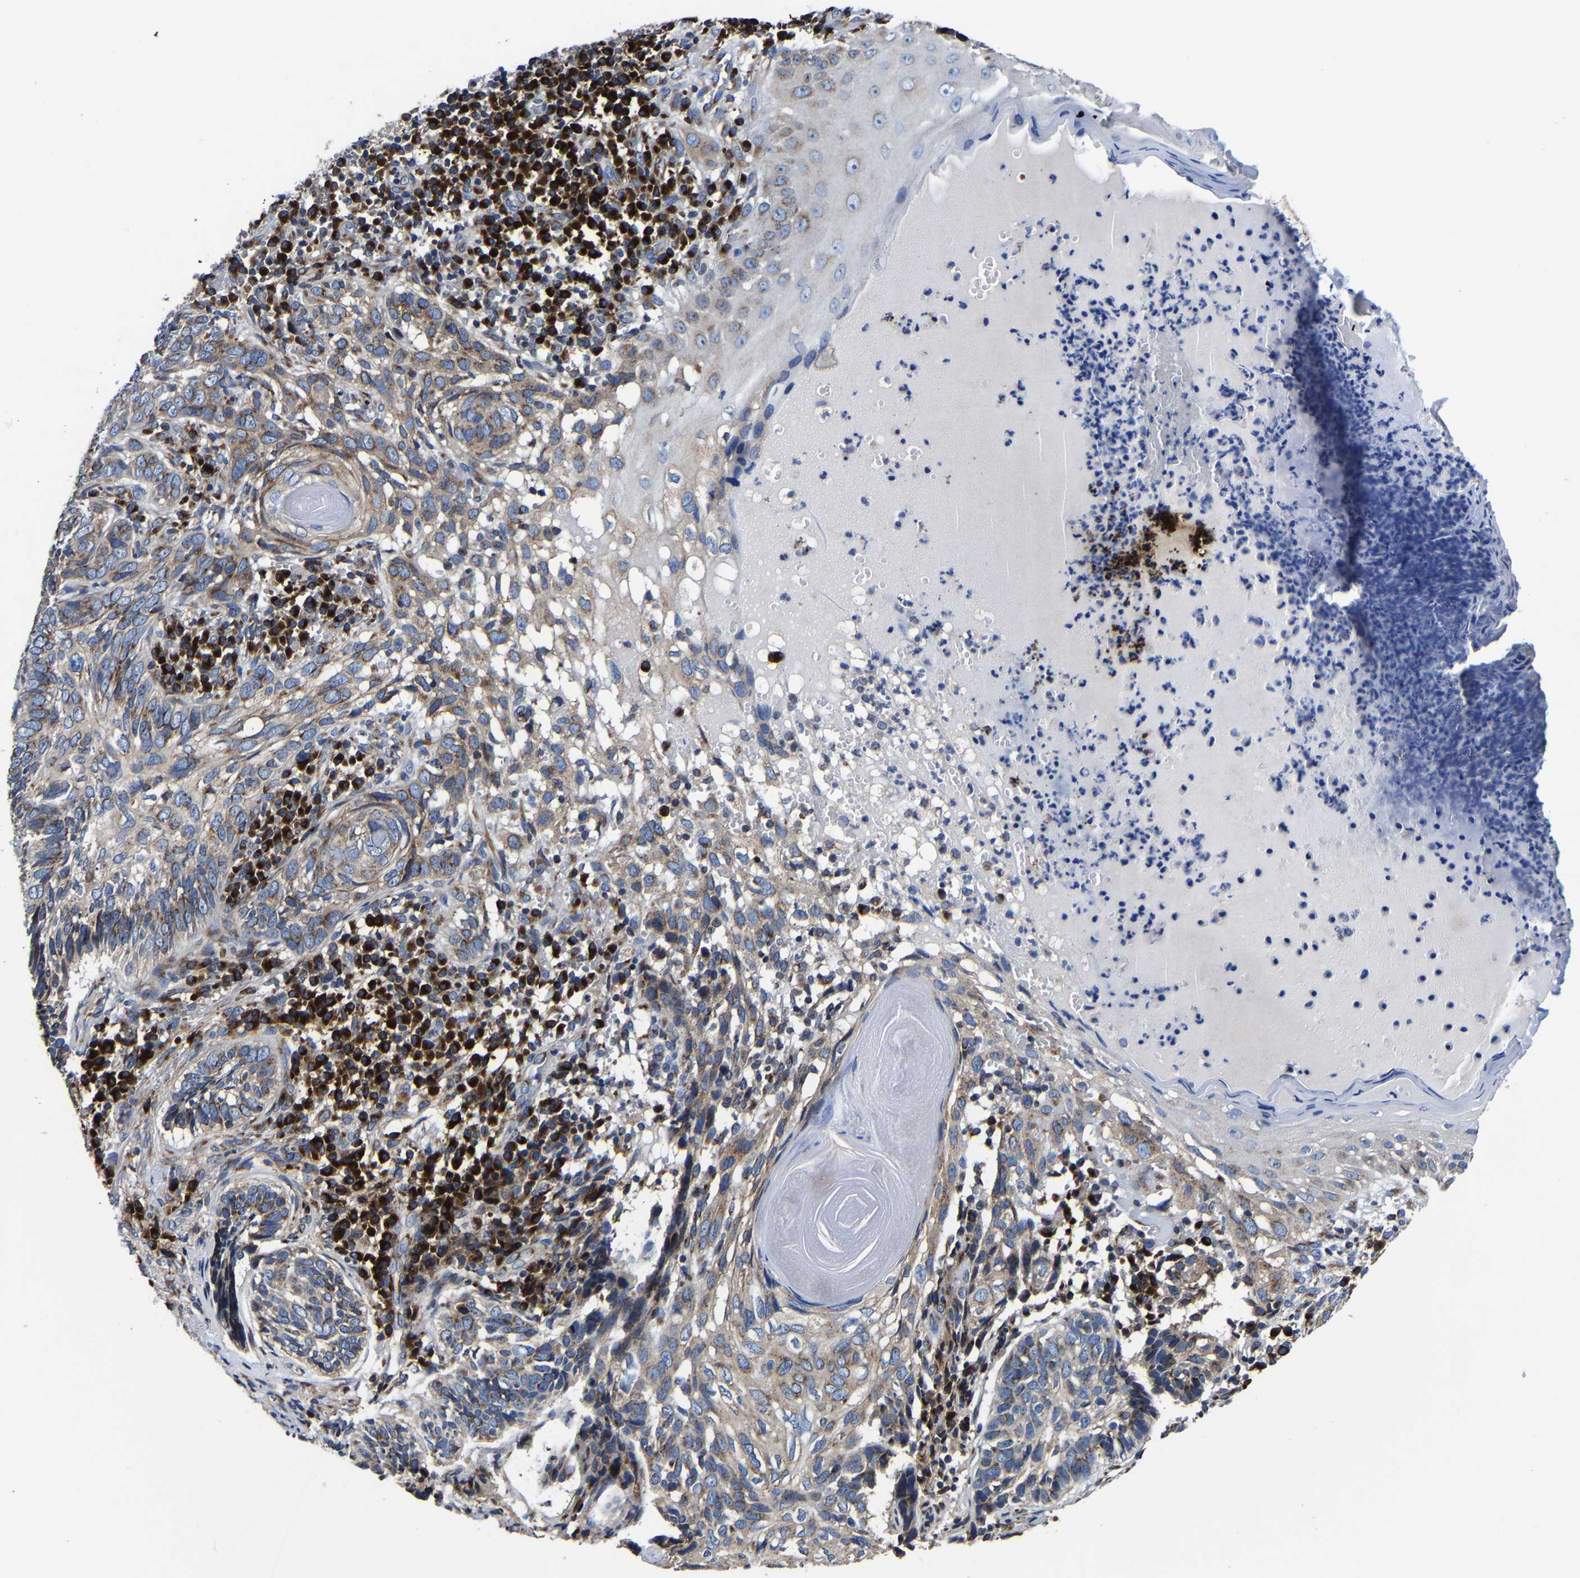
{"staining": {"intensity": "moderate", "quantity": "25%-75%", "location": "cytoplasmic/membranous"}, "tissue": "skin cancer", "cell_type": "Tumor cells", "image_type": "cancer", "snomed": [{"axis": "morphology", "description": "Basal cell carcinoma"}, {"axis": "topography", "description": "Skin"}], "caption": "High-magnification brightfield microscopy of skin cancer (basal cell carcinoma) stained with DAB (3,3'-diaminobenzidine) (brown) and counterstained with hematoxylin (blue). tumor cells exhibit moderate cytoplasmic/membranous positivity is identified in about25%-75% of cells.", "gene": "EBAG9", "patient": {"sex": "female", "age": 89}}